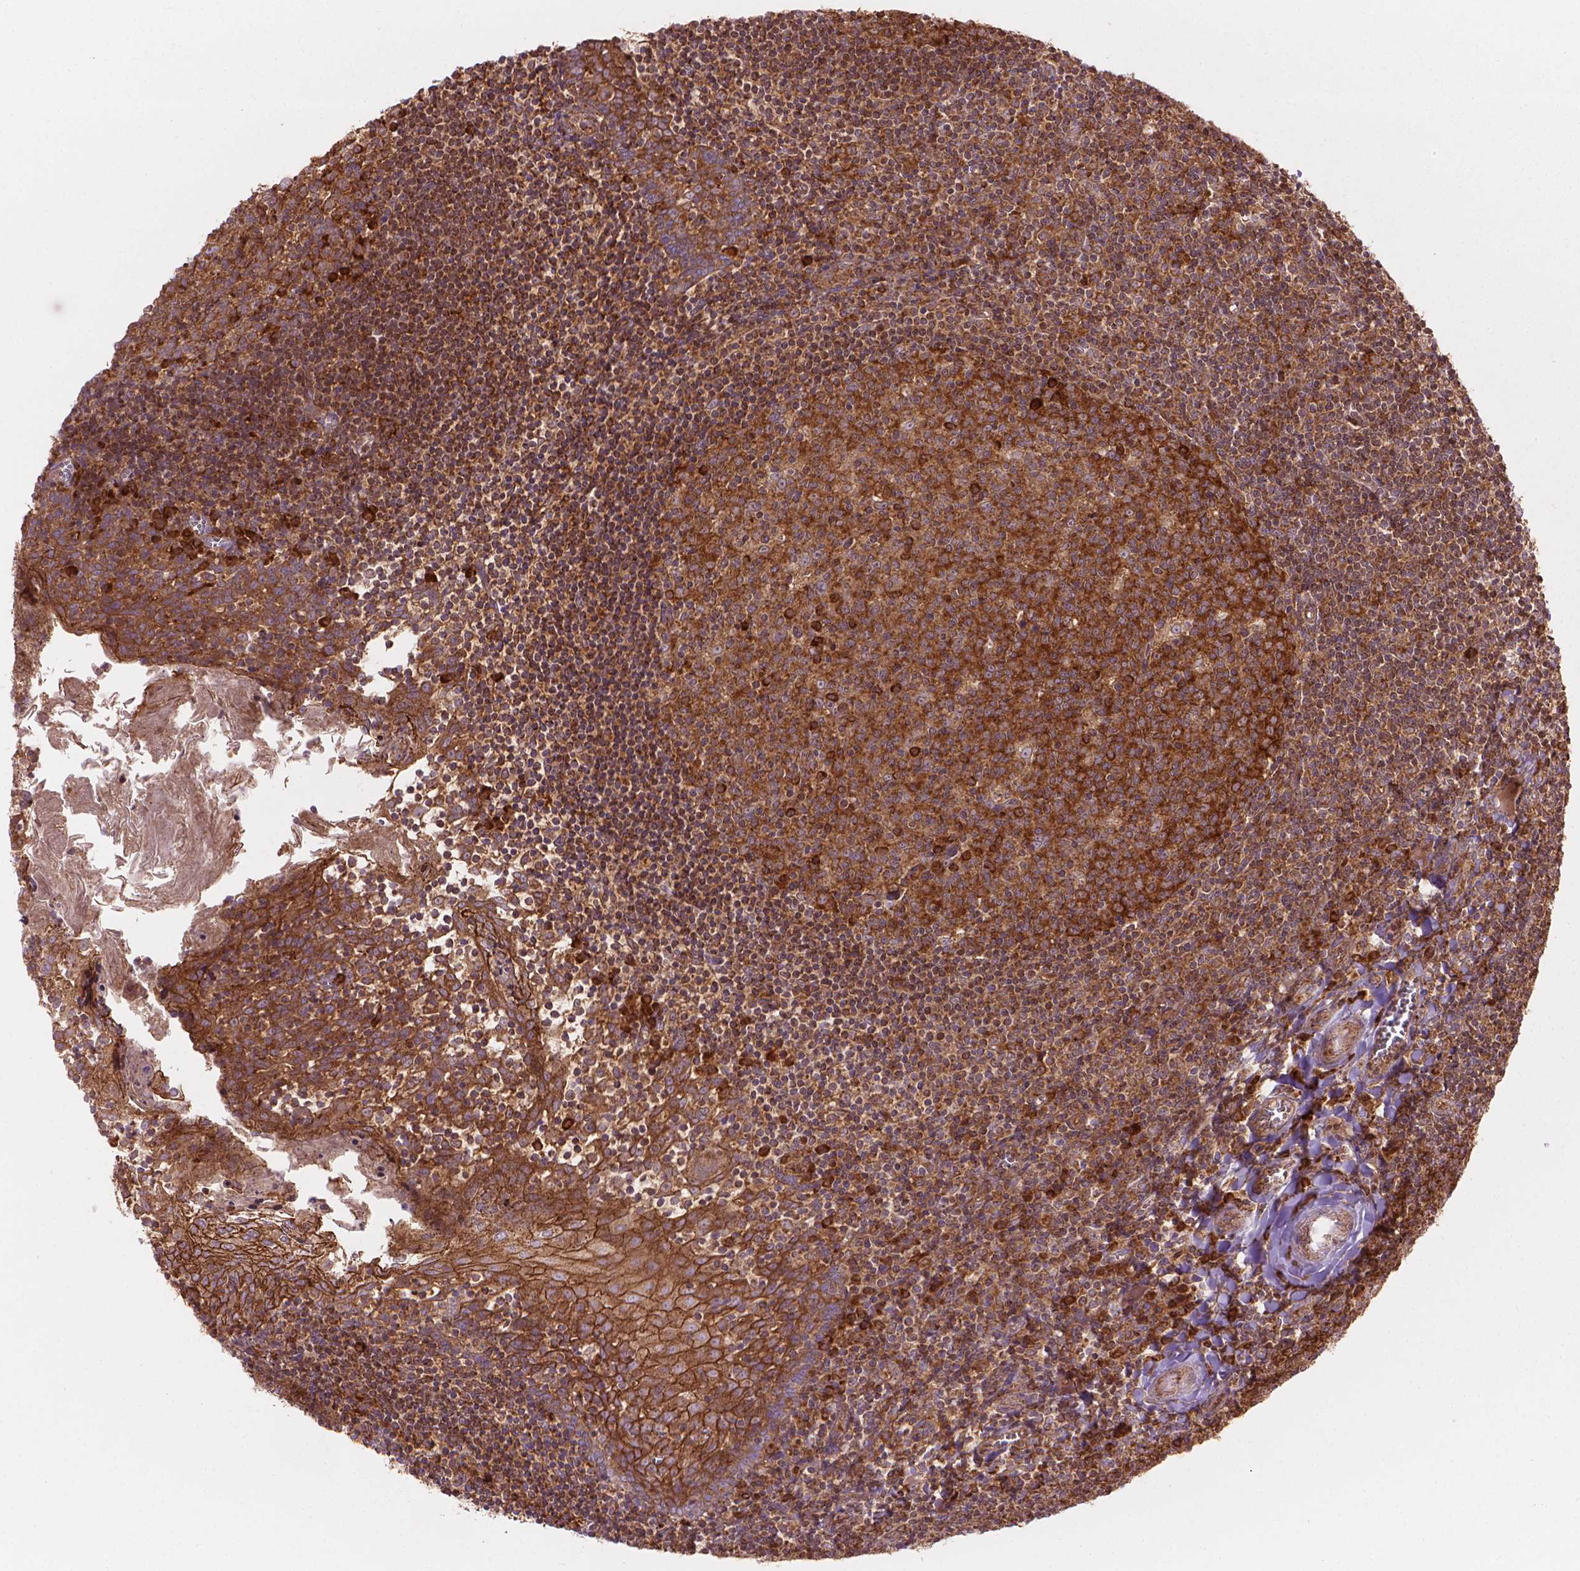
{"staining": {"intensity": "moderate", "quantity": ">75%", "location": "cytoplasmic/membranous"}, "tissue": "lymph node", "cell_type": "Germinal center cells", "image_type": "normal", "snomed": [{"axis": "morphology", "description": "Normal tissue, NOS"}, {"axis": "topography", "description": "Lymph node"}], "caption": "IHC micrograph of unremarkable human lymph node stained for a protein (brown), which exhibits medium levels of moderate cytoplasmic/membranous positivity in about >75% of germinal center cells.", "gene": "VARS2", "patient": {"sex": "female", "age": 21}}